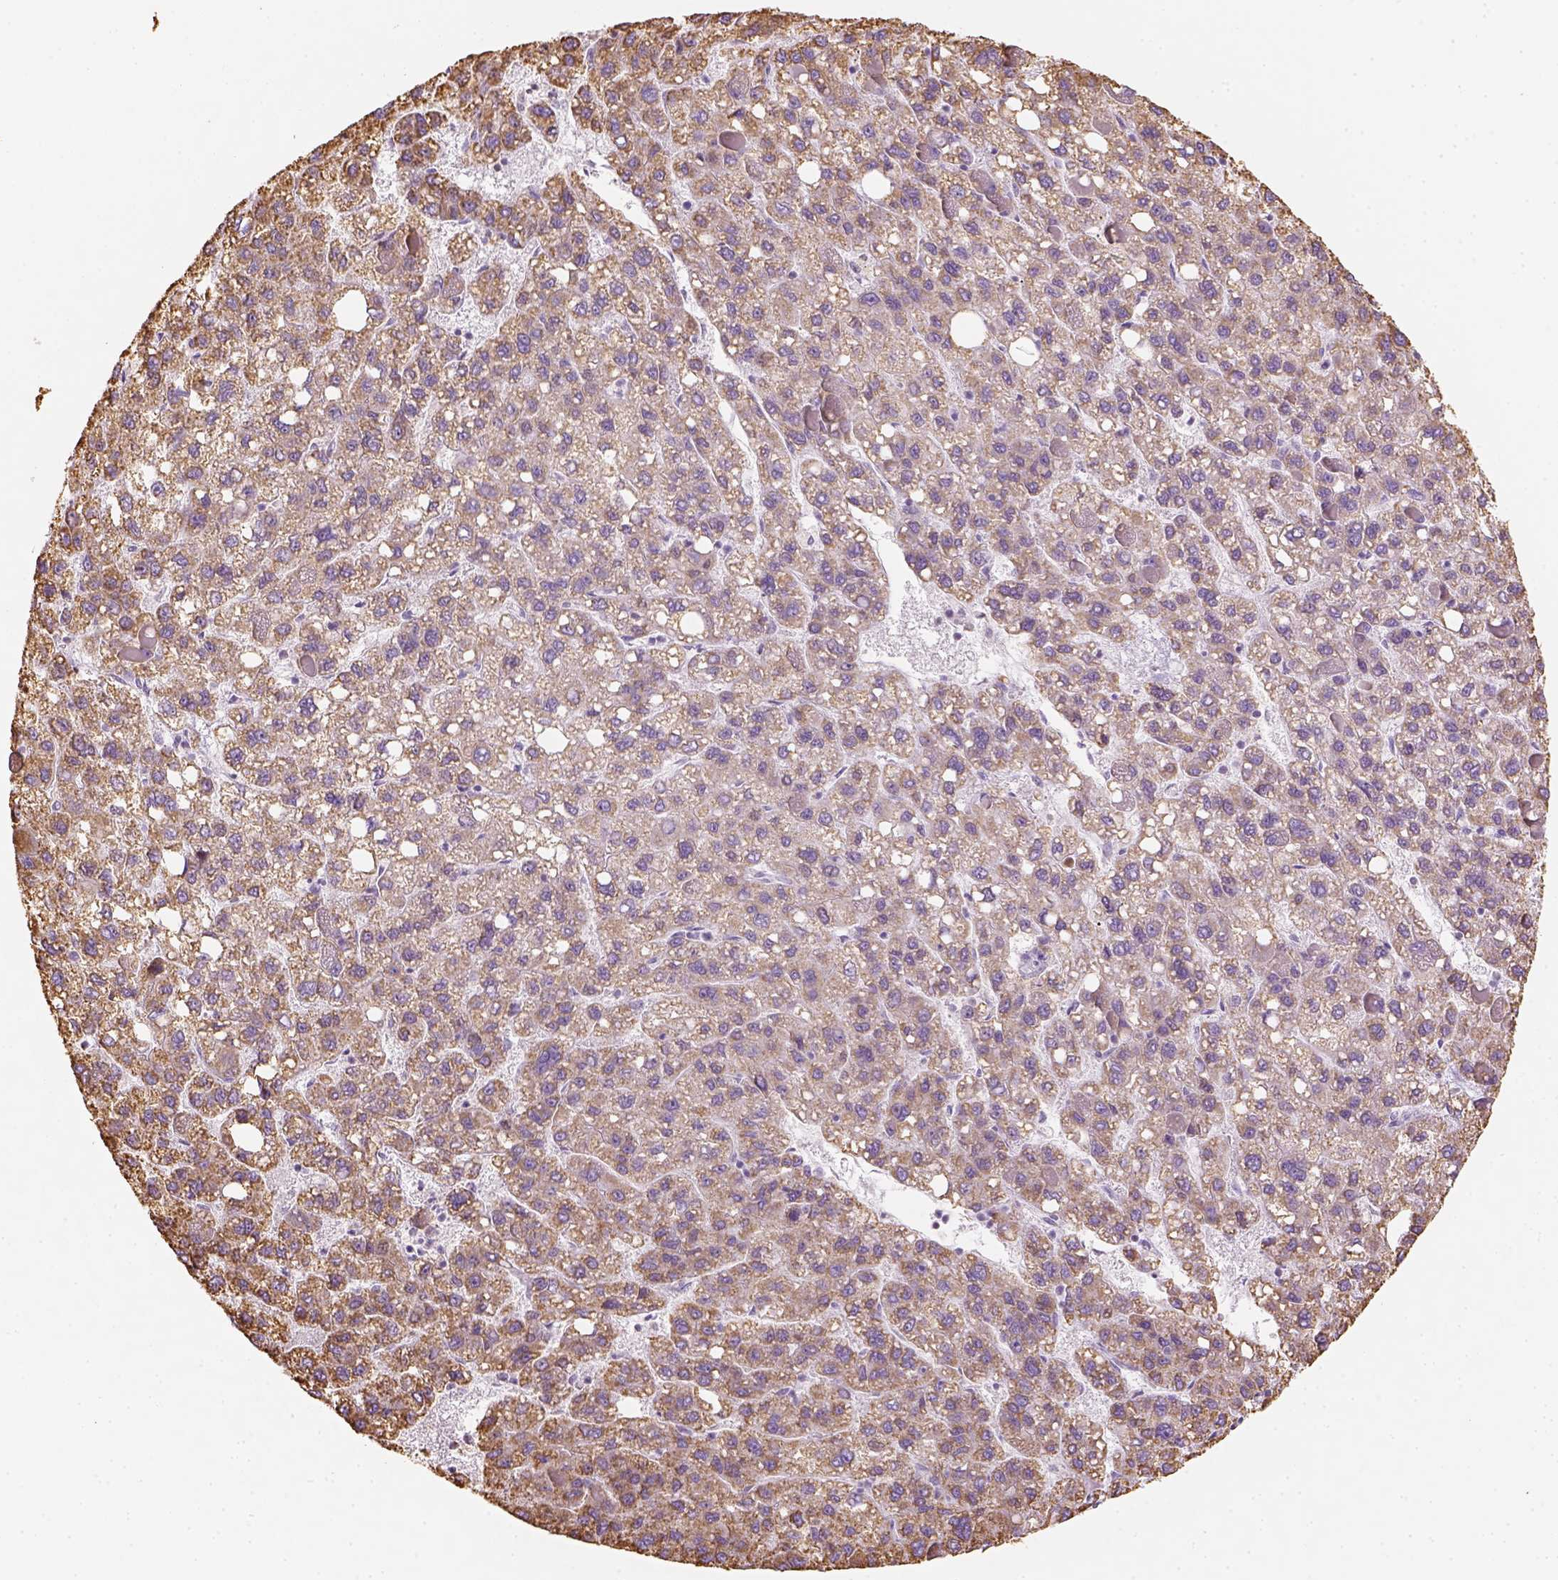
{"staining": {"intensity": "moderate", "quantity": ">75%", "location": "cytoplasmic/membranous"}, "tissue": "liver cancer", "cell_type": "Tumor cells", "image_type": "cancer", "snomed": [{"axis": "morphology", "description": "Carcinoma, Hepatocellular, NOS"}, {"axis": "topography", "description": "Liver"}], "caption": "Immunohistochemistry (DAB (3,3'-diaminobenzidine)) staining of human liver hepatocellular carcinoma demonstrates moderate cytoplasmic/membranous protein positivity in approximately >75% of tumor cells.", "gene": "LCA5", "patient": {"sex": "female", "age": 82}}